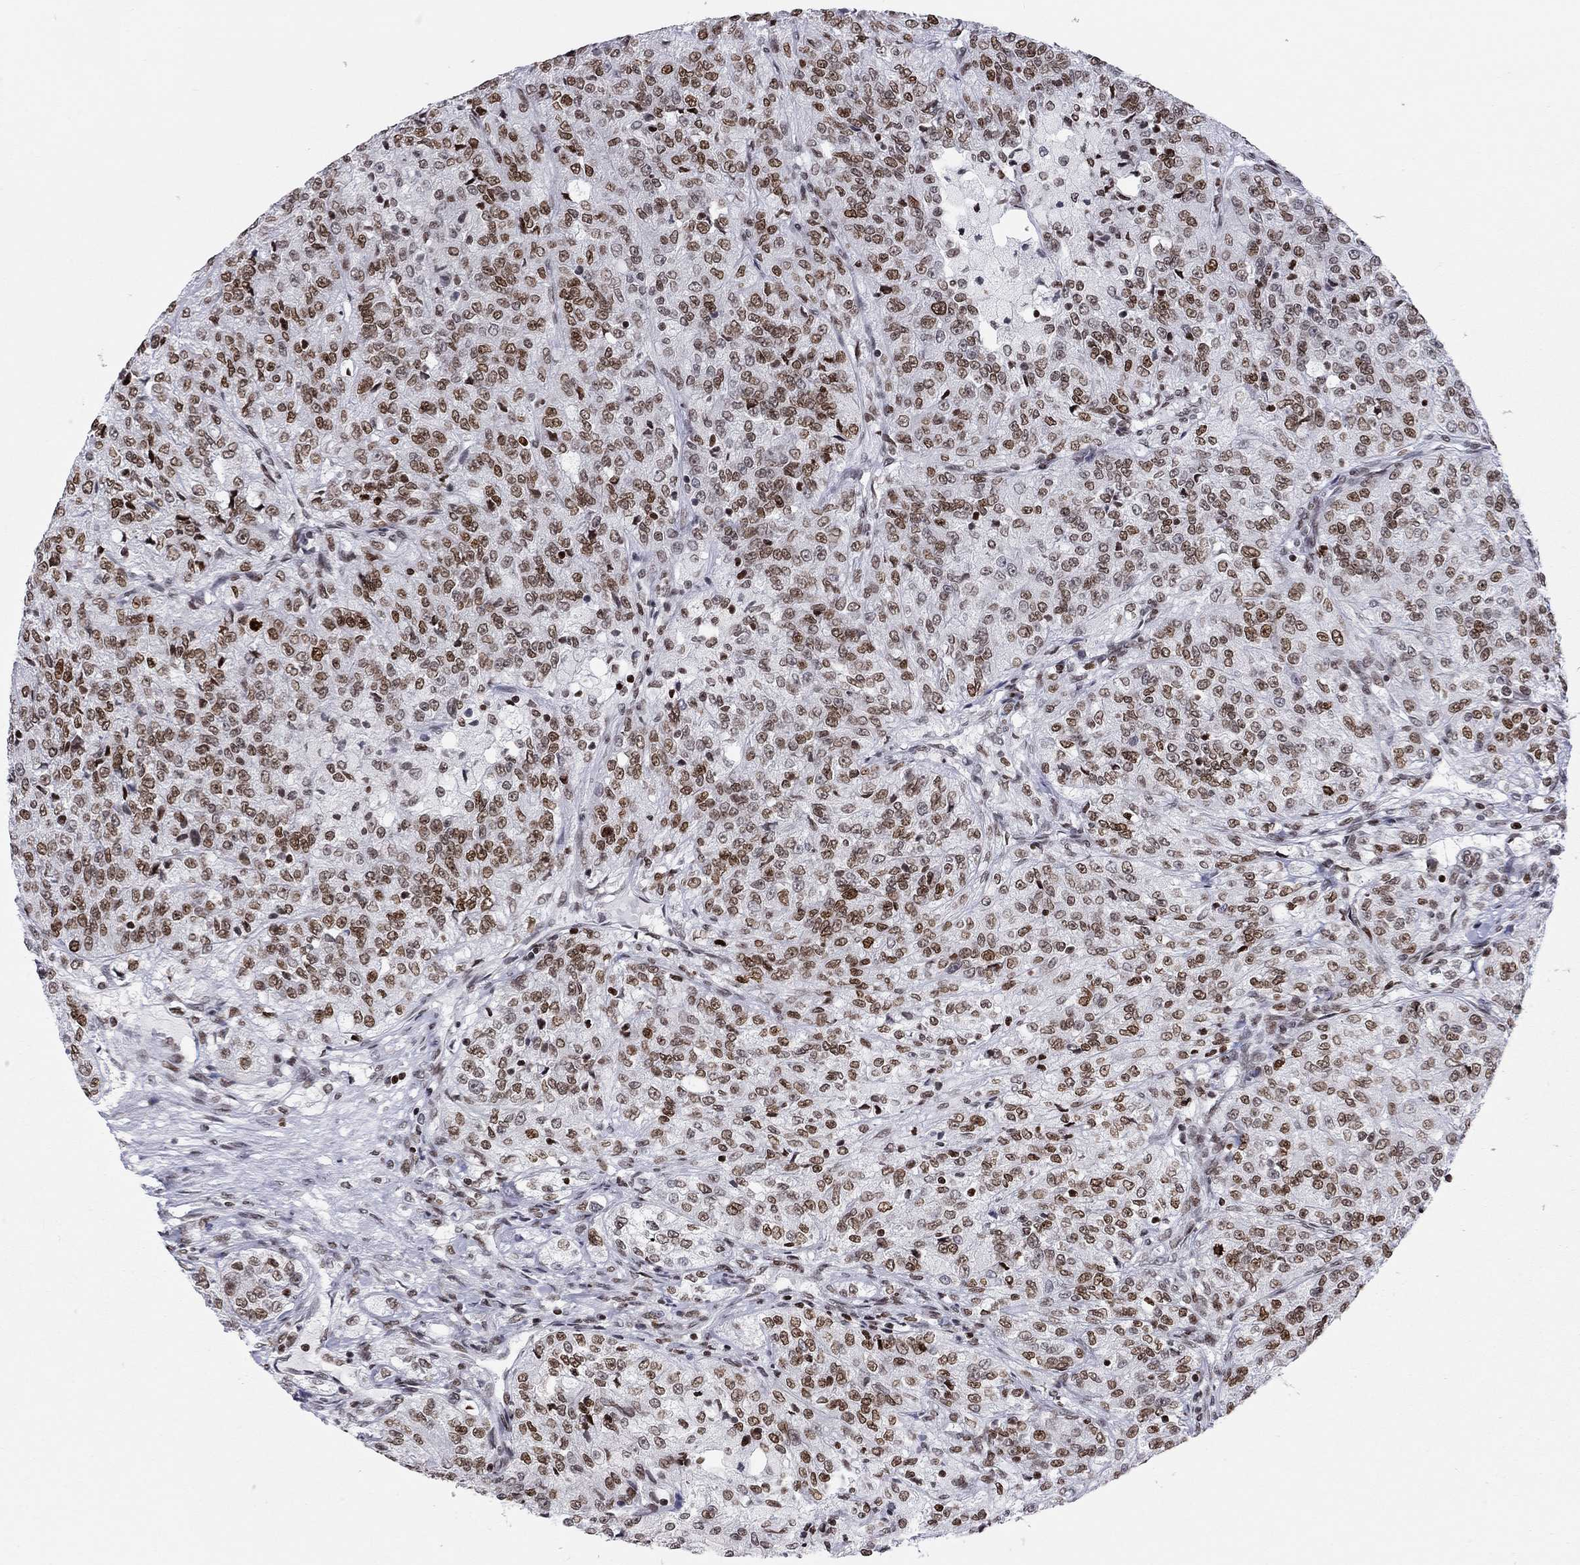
{"staining": {"intensity": "moderate", "quantity": "25%-75%", "location": "nuclear"}, "tissue": "renal cancer", "cell_type": "Tumor cells", "image_type": "cancer", "snomed": [{"axis": "morphology", "description": "Adenocarcinoma, NOS"}, {"axis": "topography", "description": "Kidney"}], "caption": "Immunohistochemical staining of human renal cancer shows medium levels of moderate nuclear protein expression in approximately 25%-75% of tumor cells.", "gene": "H2AX", "patient": {"sex": "female", "age": 63}}